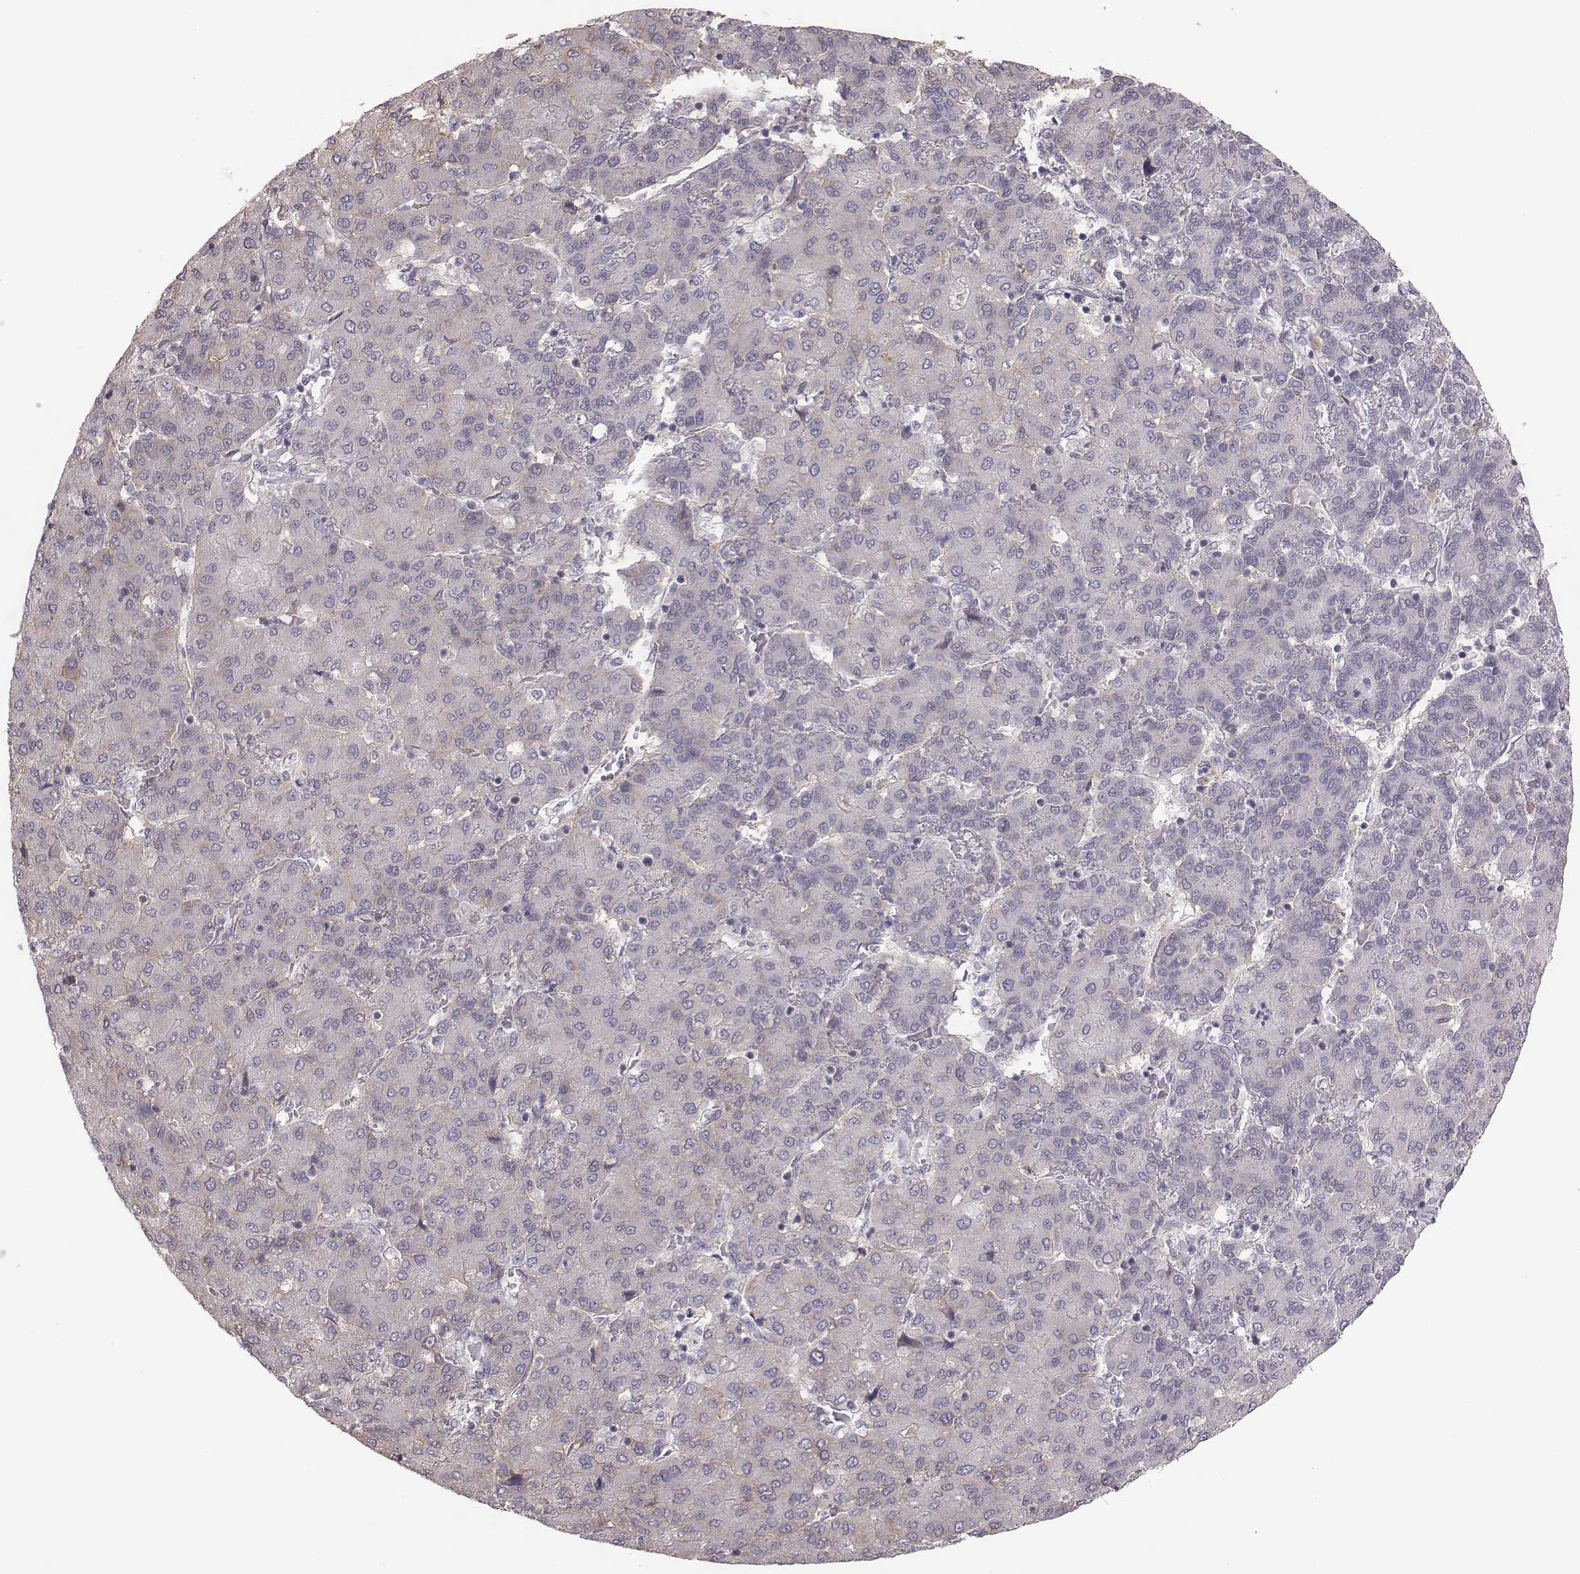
{"staining": {"intensity": "weak", "quantity": "<25%", "location": "cytoplasmic/membranous"}, "tissue": "liver cancer", "cell_type": "Tumor cells", "image_type": "cancer", "snomed": [{"axis": "morphology", "description": "Carcinoma, Hepatocellular, NOS"}, {"axis": "topography", "description": "Liver"}], "caption": "A histopathology image of liver cancer stained for a protein reveals no brown staining in tumor cells.", "gene": "BICDL1", "patient": {"sex": "male", "age": 65}}